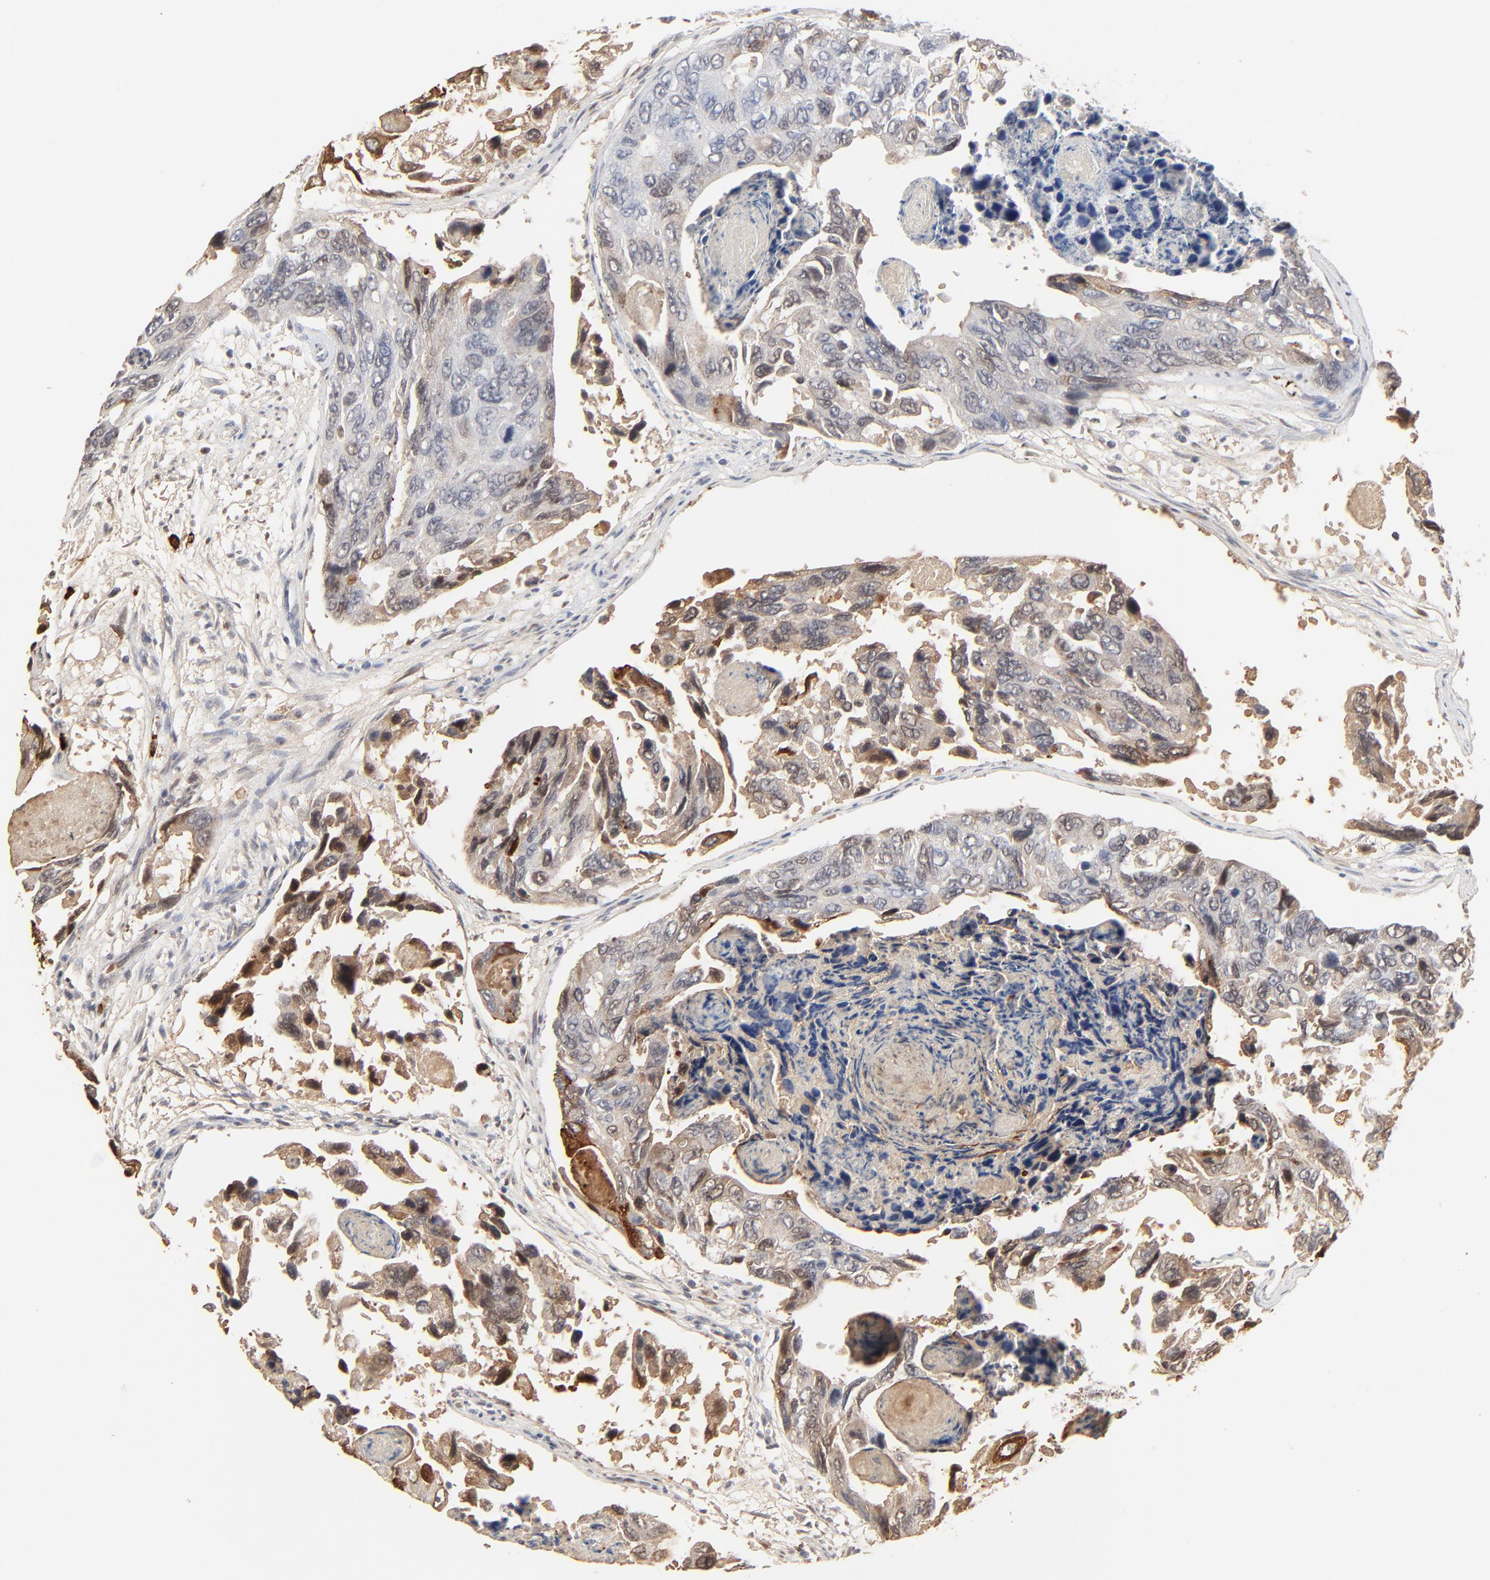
{"staining": {"intensity": "moderate", "quantity": "<25%", "location": "cytoplasmic/membranous"}, "tissue": "colorectal cancer", "cell_type": "Tumor cells", "image_type": "cancer", "snomed": [{"axis": "morphology", "description": "Adenocarcinoma, NOS"}, {"axis": "topography", "description": "Colon"}], "caption": "This histopathology image reveals immunohistochemistry (IHC) staining of colorectal cancer (adenocarcinoma), with low moderate cytoplasmic/membranous expression in approximately <25% of tumor cells.", "gene": "LCN2", "patient": {"sex": "female", "age": 86}}